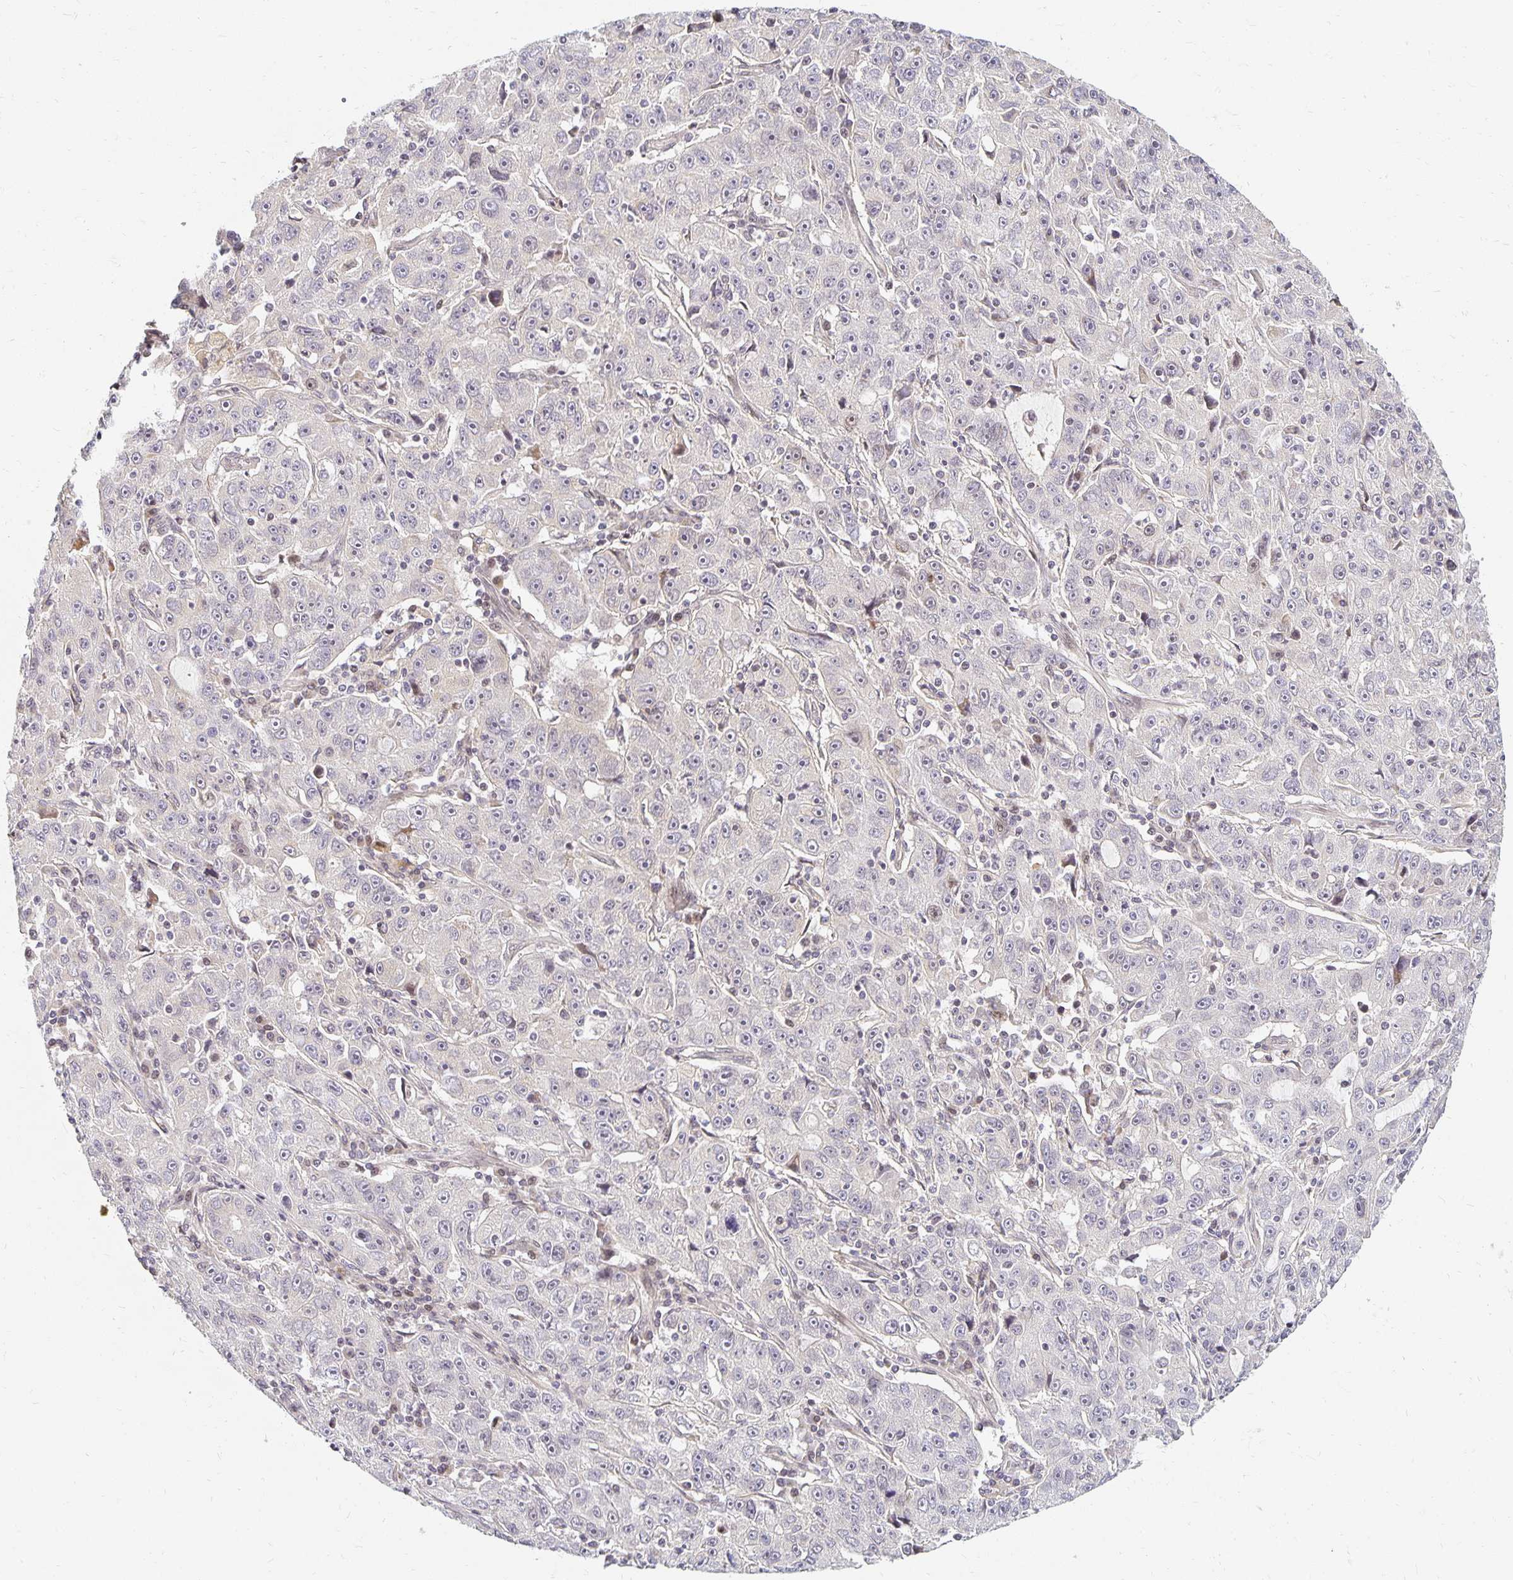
{"staining": {"intensity": "negative", "quantity": "none", "location": "none"}, "tissue": "lung cancer", "cell_type": "Tumor cells", "image_type": "cancer", "snomed": [{"axis": "morphology", "description": "Normal morphology"}, {"axis": "morphology", "description": "Adenocarcinoma, NOS"}, {"axis": "topography", "description": "Lymph node"}, {"axis": "topography", "description": "Lung"}], "caption": "Tumor cells show no significant protein staining in lung adenocarcinoma. The staining was performed using DAB (3,3'-diaminobenzidine) to visualize the protein expression in brown, while the nuclei were stained in blue with hematoxylin (Magnification: 20x).", "gene": "EHF", "patient": {"sex": "female", "age": 57}}